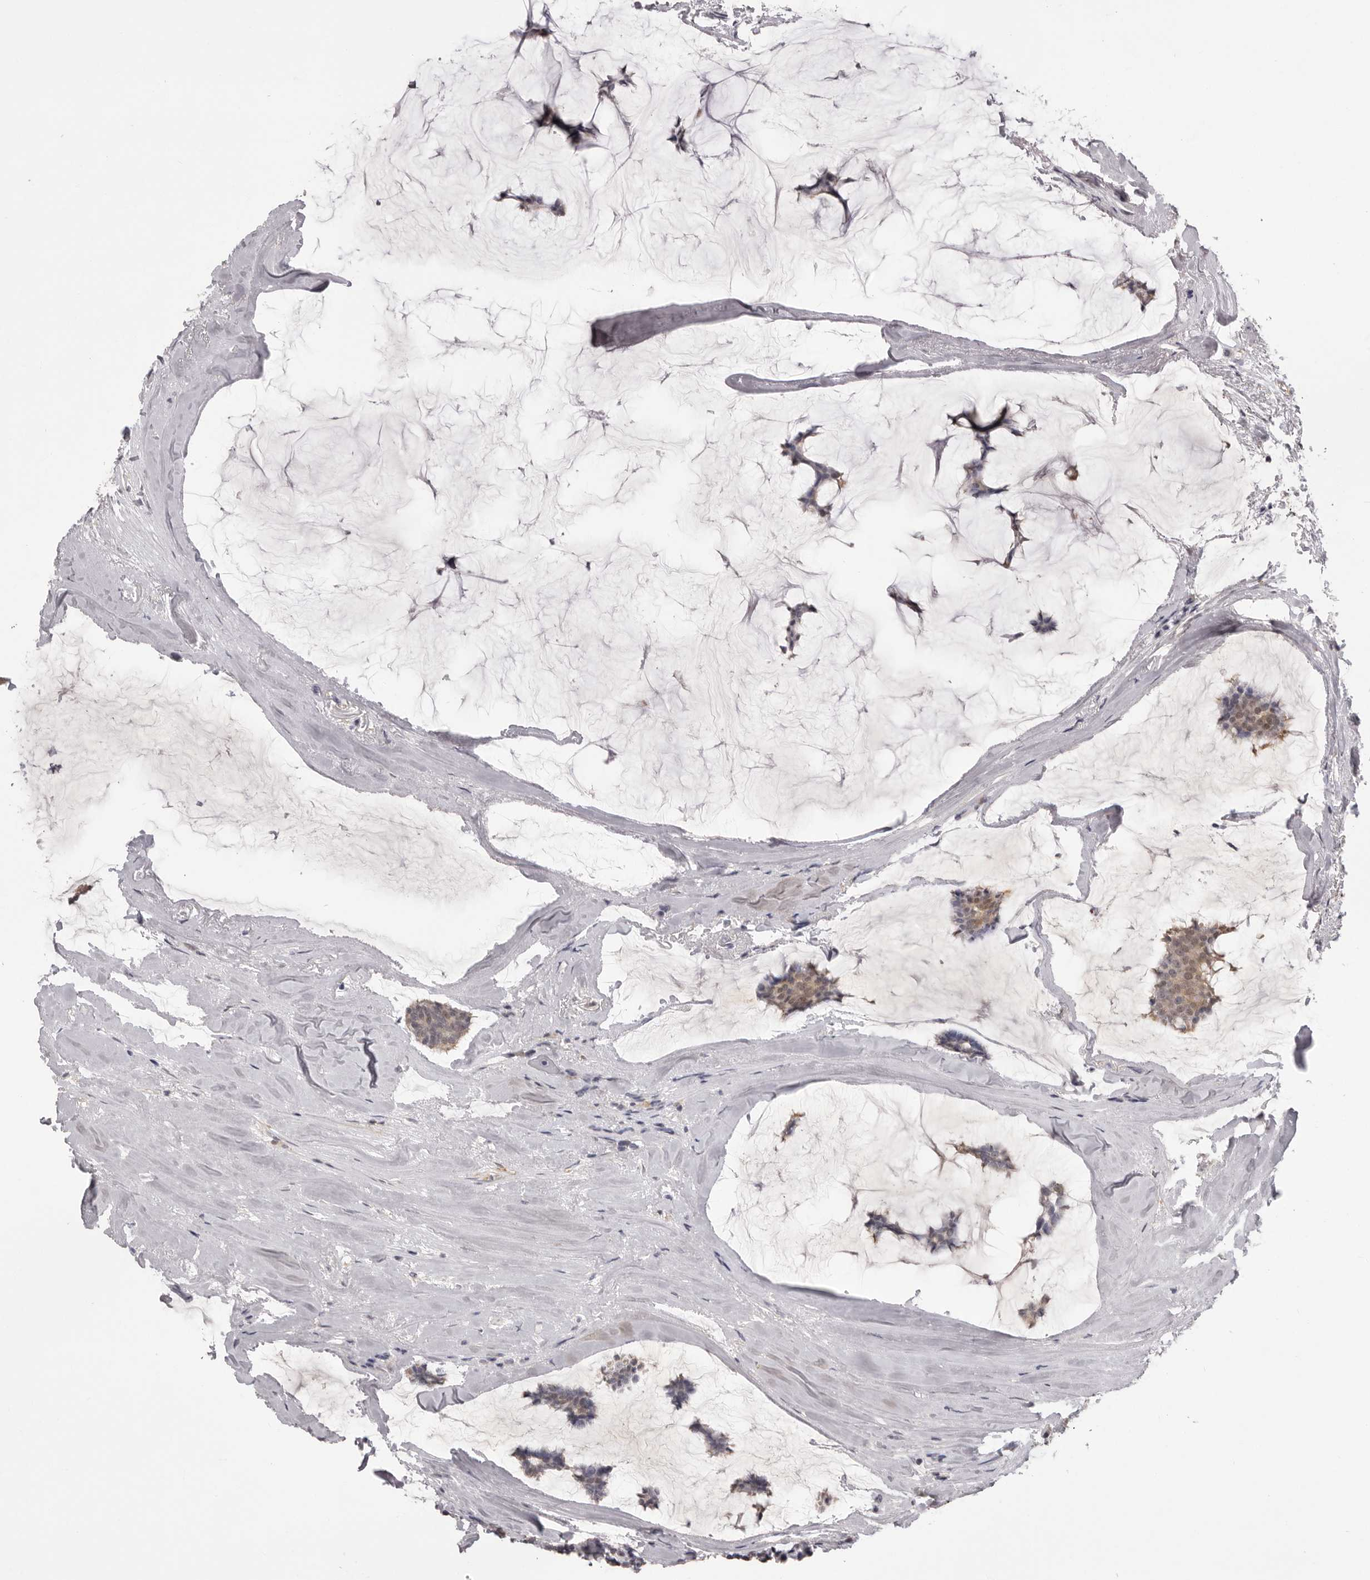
{"staining": {"intensity": "moderate", "quantity": "25%-75%", "location": "cytoplasmic/membranous,nuclear"}, "tissue": "breast cancer", "cell_type": "Tumor cells", "image_type": "cancer", "snomed": [{"axis": "morphology", "description": "Duct carcinoma"}, {"axis": "topography", "description": "Breast"}], "caption": "This image reveals IHC staining of human breast cancer, with medium moderate cytoplasmic/membranous and nuclear positivity in about 25%-75% of tumor cells.", "gene": "MDH1", "patient": {"sex": "female", "age": 93}}